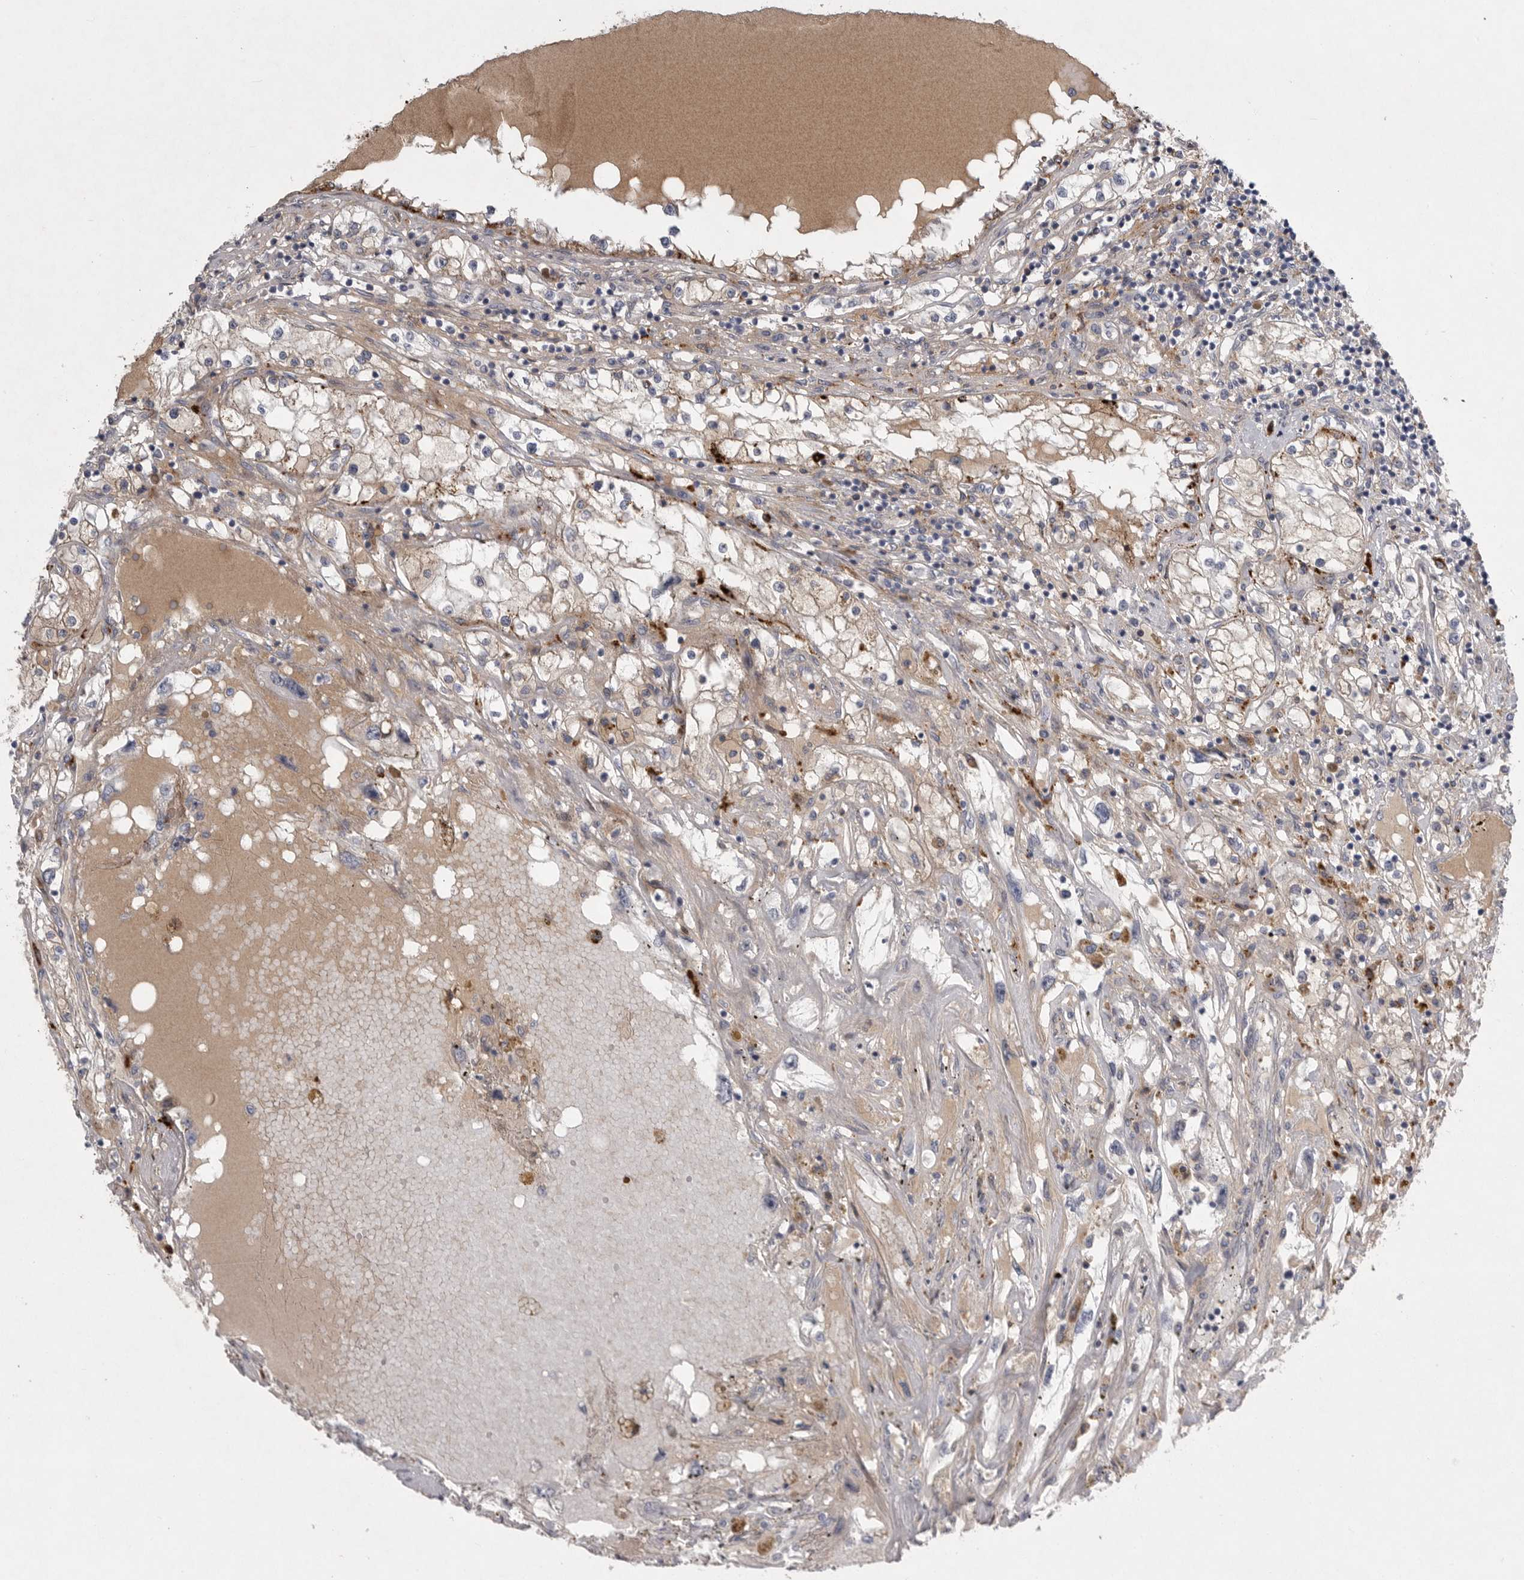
{"staining": {"intensity": "moderate", "quantity": "<25%", "location": "cytoplasmic/membranous"}, "tissue": "renal cancer", "cell_type": "Tumor cells", "image_type": "cancer", "snomed": [{"axis": "morphology", "description": "Adenocarcinoma, NOS"}, {"axis": "topography", "description": "Kidney"}], "caption": "Tumor cells display low levels of moderate cytoplasmic/membranous expression in approximately <25% of cells in human renal adenocarcinoma. (DAB (3,3'-diaminobenzidine) IHC, brown staining for protein, blue staining for nuclei).", "gene": "CRP", "patient": {"sex": "male", "age": 68}}